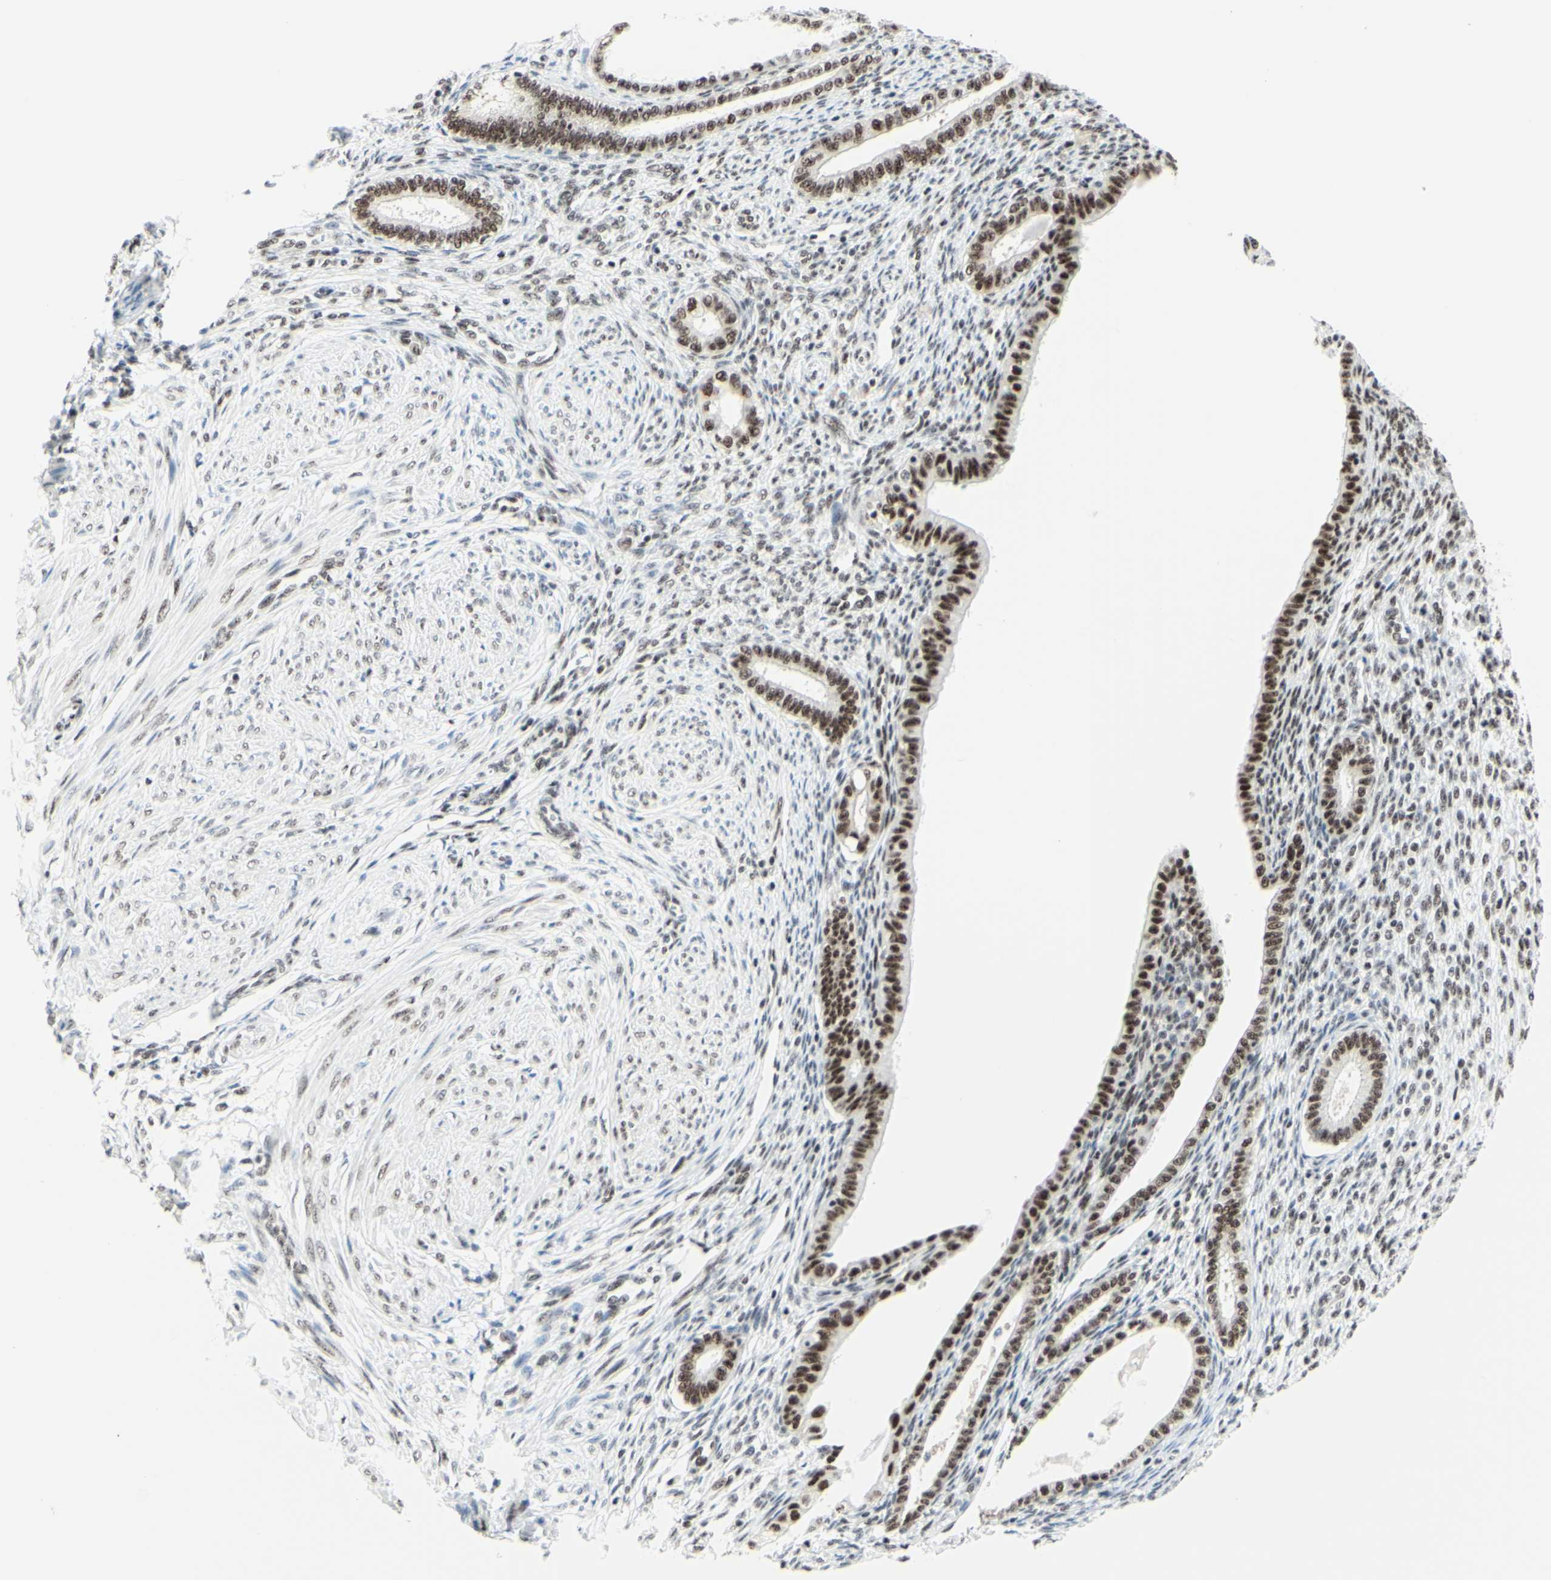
{"staining": {"intensity": "negative", "quantity": "none", "location": "none"}, "tissue": "endometrium", "cell_type": "Cells in endometrial stroma", "image_type": "normal", "snomed": [{"axis": "morphology", "description": "Normal tissue, NOS"}, {"axis": "topography", "description": "Endometrium"}], "caption": "Histopathology image shows no significant protein expression in cells in endometrial stroma of benign endometrium.", "gene": "WTAP", "patient": {"sex": "female", "age": 72}}